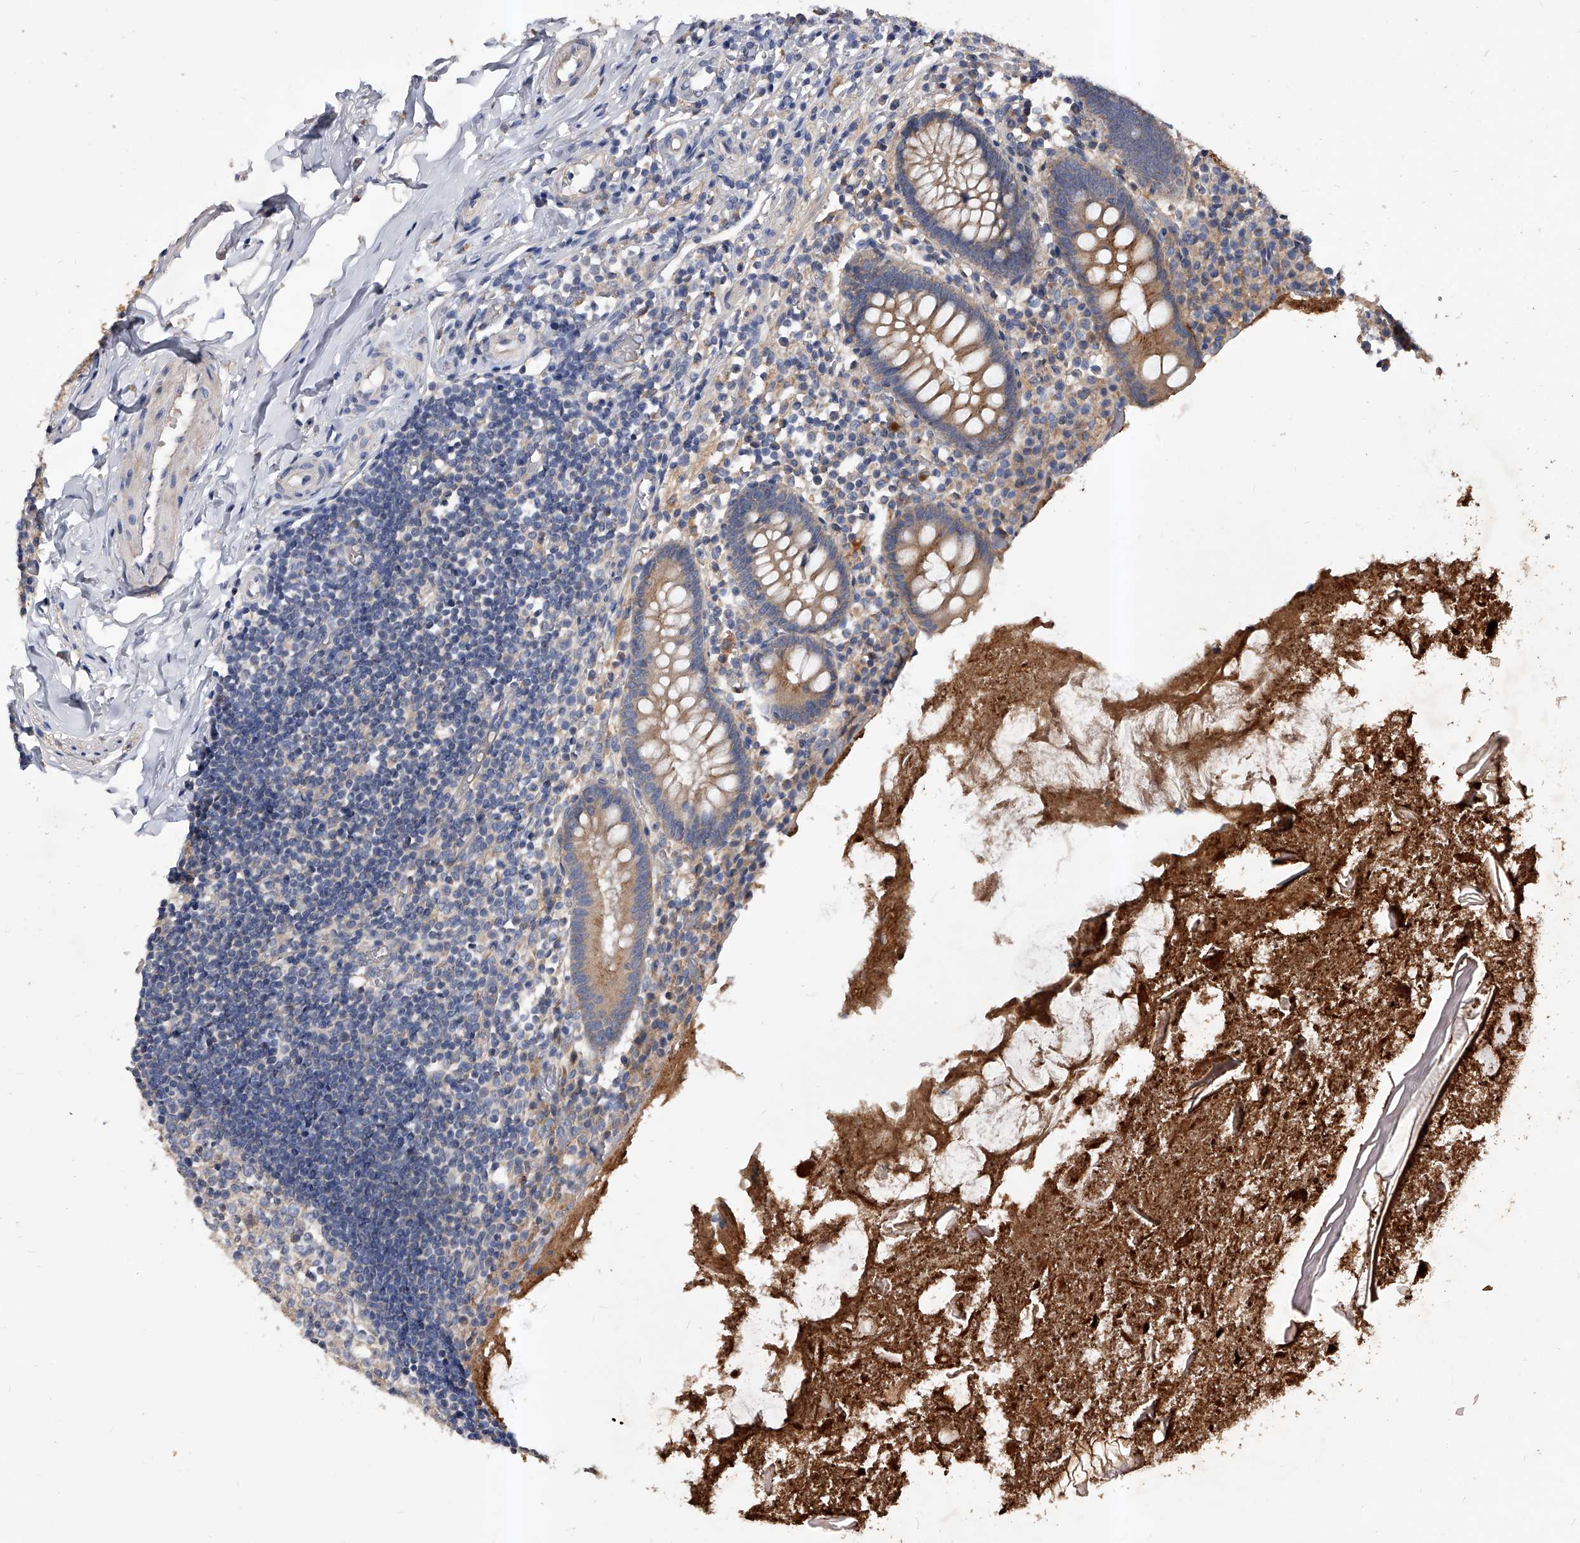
{"staining": {"intensity": "moderate", "quantity": ">75%", "location": "cytoplasmic/membranous"}, "tissue": "appendix", "cell_type": "Glandular cells", "image_type": "normal", "snomed": [{"axis": "morphology", "description": "Normal tissue, NOS"}, {"axis": "topography", "description": "Appendix"}], "caption": "DAB (3,3'-diaminobenzidine) immunohistochemical staining of benign human appendix displays moderate cytoplasmic/membranous protein positivity in about >75% of glandular cells.", "gene": "ARL4C", "patient": {"sex": "female", "age": 17}}